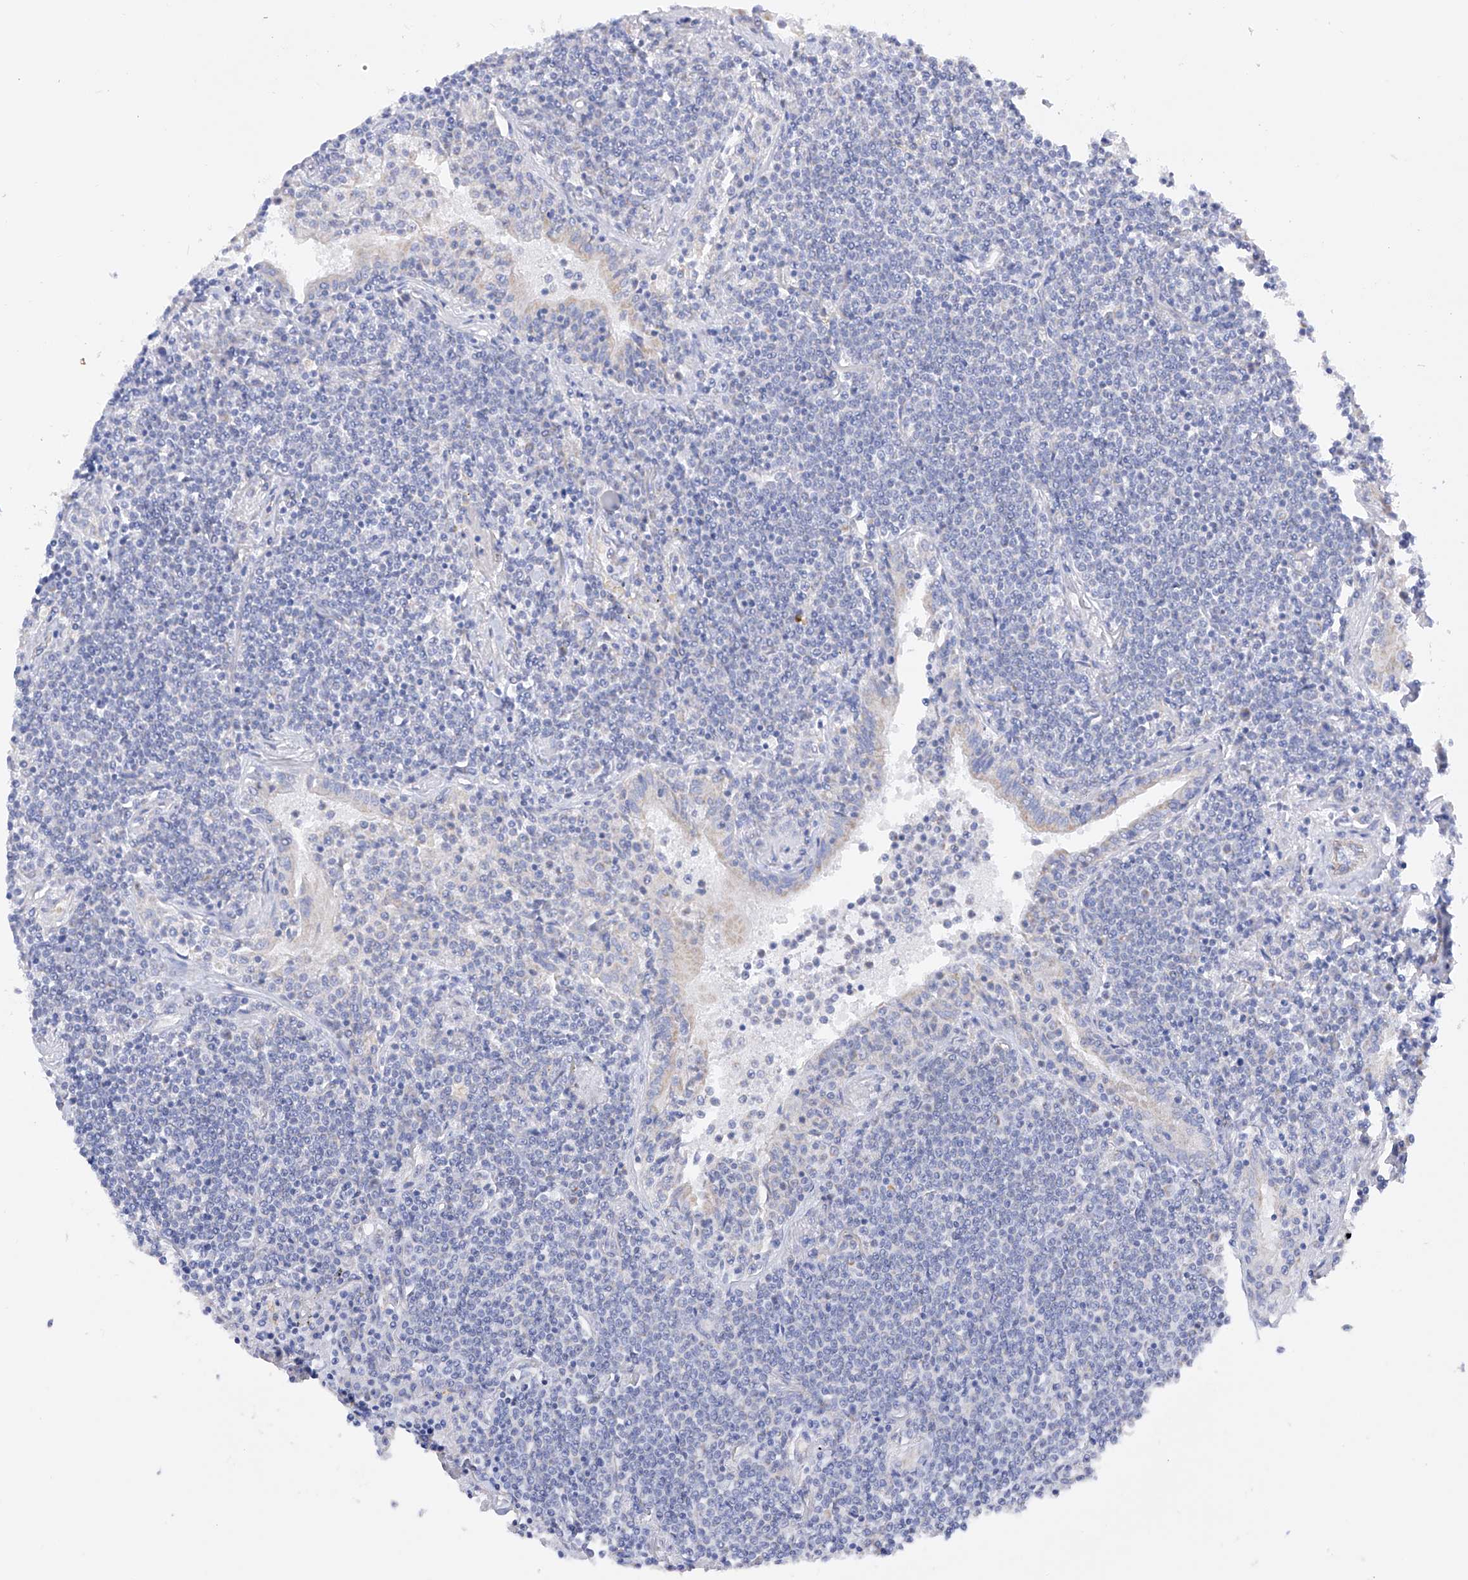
{"staining": {"intensity": "negative", "quantity": "none", "location": "none"}, "tissue": "lymphoma", "cell_type": "Tumor cells", "image_type": "cancer", "snomed": [{"axis": "morphology", "description": "Malignant lymphoma, non-Hodgkin's type, Low grade"}, {"axis": "topography", "description": "Lung"}], "caption": "Low-grade malignant lymphoma, non-Hodgkin's type was stained to show a protein in brown. There is no significant expression in tumor cells.", "gene": "FLG", "patient": {"sex": "female", "age": 71}}